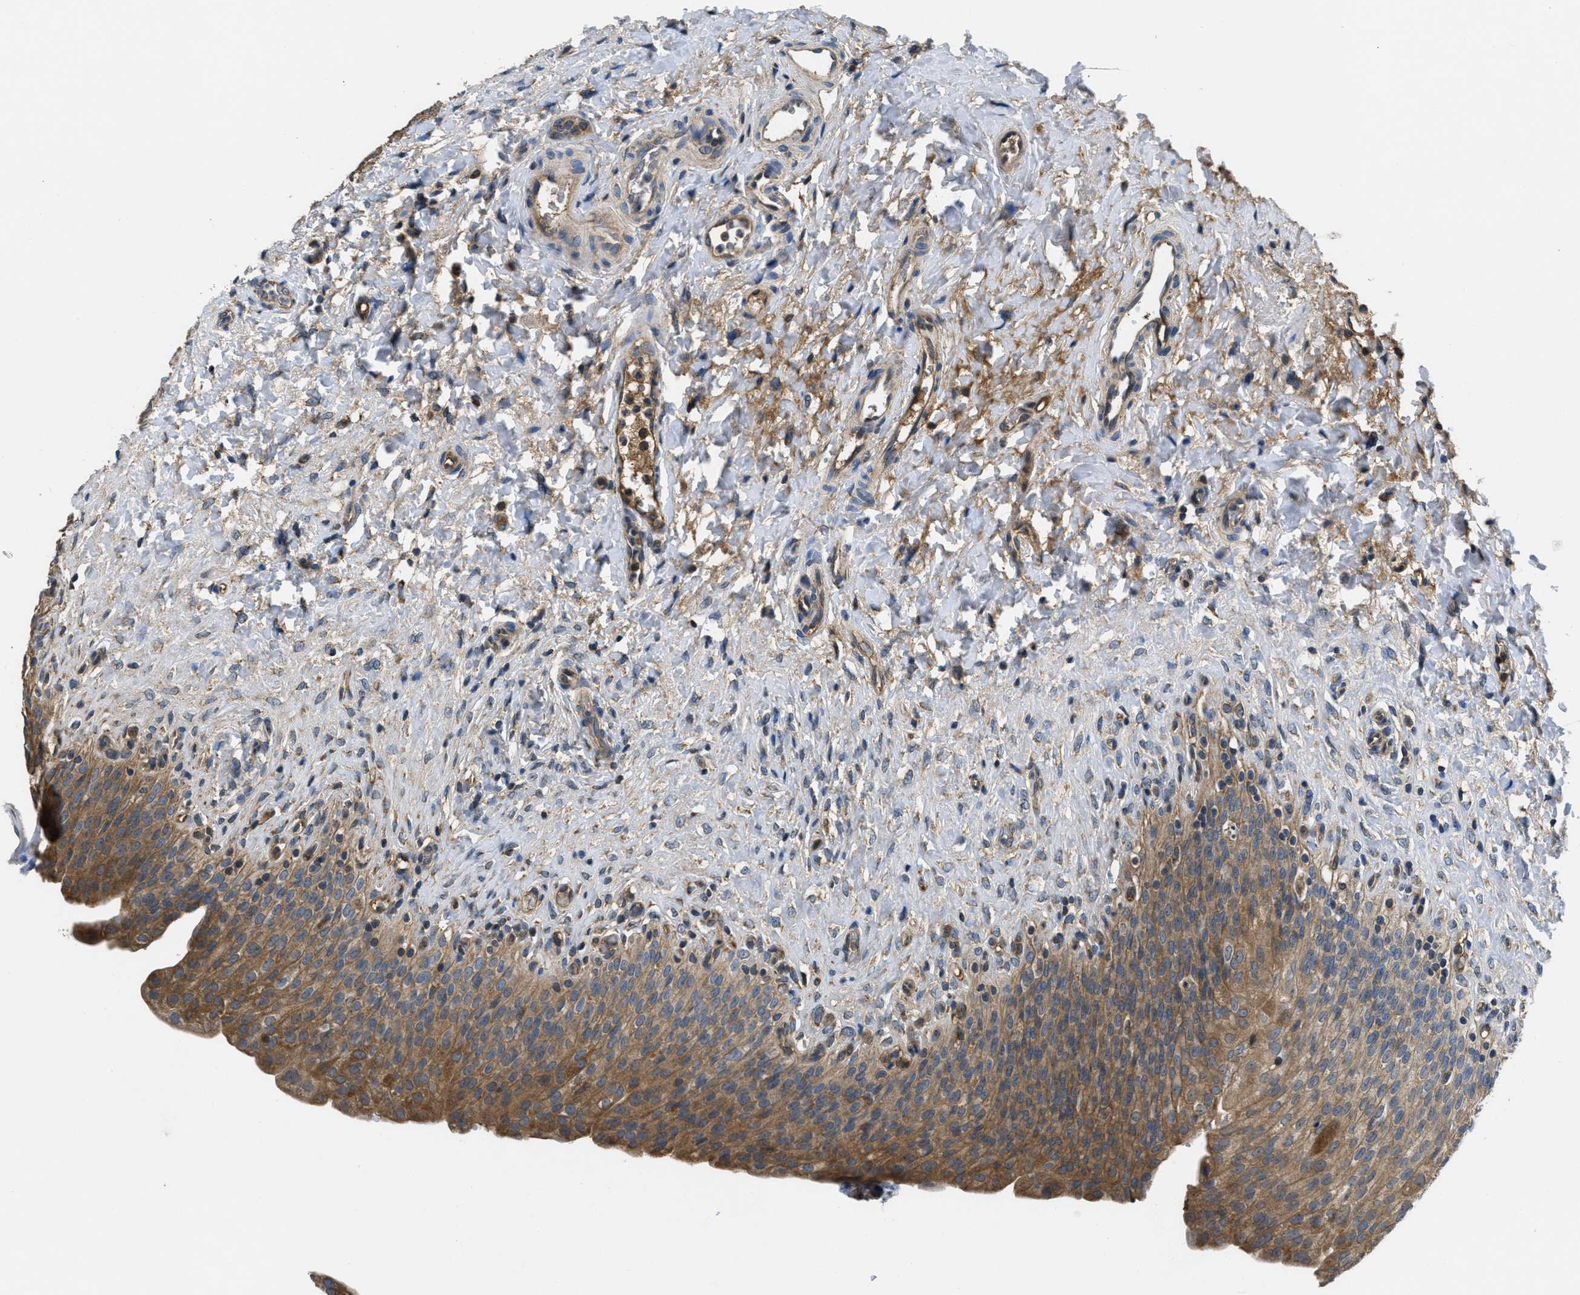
{"staining": {"intensity": "moderate", "quantity": ">75%", "location": "cytoplasmic/membranous"}, "tissue": "urinary bladder", "cell_type": "Urothelial cells", "image_type": "normal", "snomed": [{"axis": "morphology", "description": "Urothelial carcinoma, High grade"}, {"axis": "topography", "description": "Urinary bladder"}], "caption": "Immunohistochemistry (IHC) (DAB) staining of benign urinary bladder demonstrates moderate cytoplasmic/membranous protein staining in about >75% of urothelial cells. Using DAB (brown) and hematoxylin (blue) stains, captured at high magnification using brightfield microscopy.", "gene": "GALK1", "patient": {"sex": "male", "age": 46}}